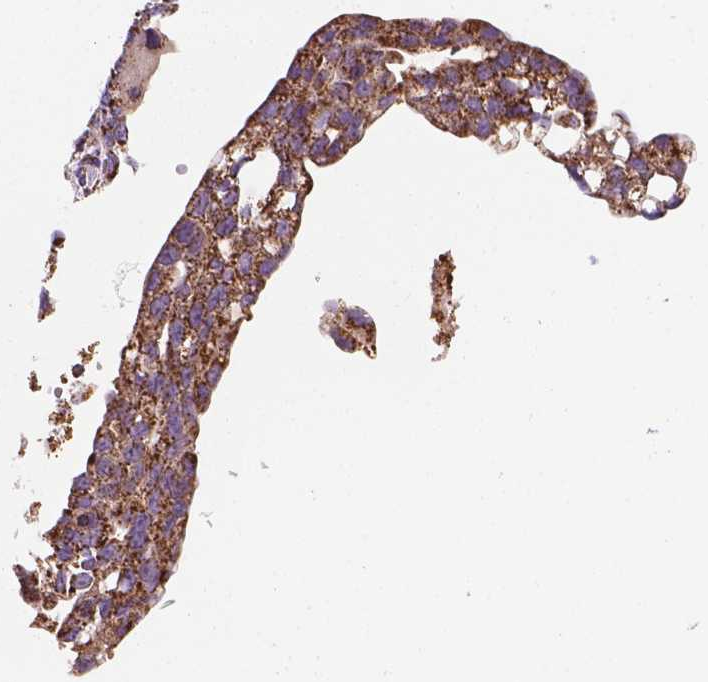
{"staining": {"intensity": "strong", "quantity": ">75%", "location": "cytoplasmic/membranous"}, "tissue": "ovarian cancer", "cell_type": "Tumor cells", "image_type": "cancer", "snomed": [{"axis": "morphology", "description": "Cystadenocarcinoma, serous, NOS"}, {"axis": "topography", "description": "Ovary"}], "caption": "The immunohistochemical stain shows strong cytoplasmic/membranous staining in tumor cells of ovarian cancer tissue.", "gene": "PIBF1", "patient": {"sex": "female", "age": 69}}